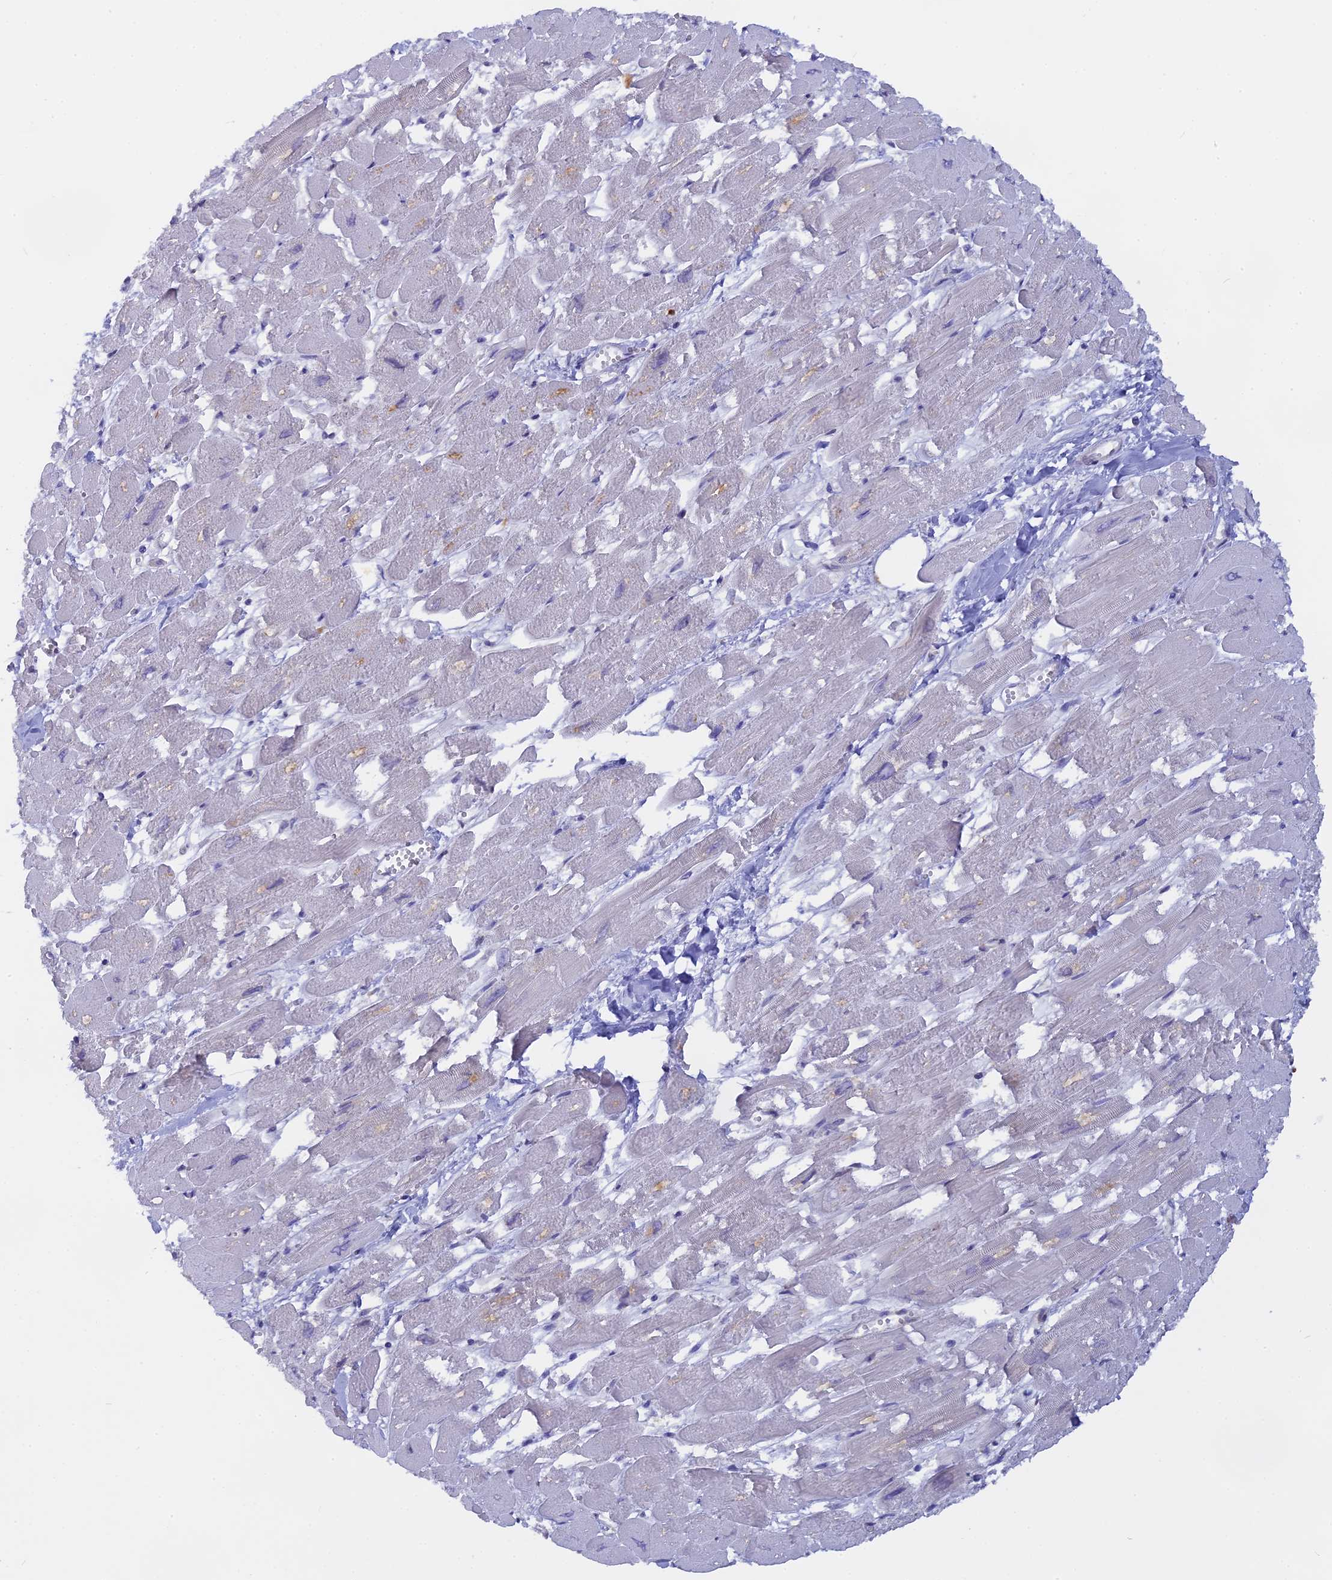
{"staining": {"intensity": "moderate", "quantity": "<25%", "location": "cytoplasmic/membranous"}, "tissue": "heart muscle", "cell_type": "Cardiomyocytes", "image_type": "normal", "snomed": [{"axis": "morphology", "description": "Normal tissue, NOS"}, {"axis": "topography", "description": "Heart"}], "caption": "About <25% of cardiomyocytes in unremarkable heart muscle exhibit moderate cytoplasmic/membranous protein staining as visualized by brown immunohistochemical staining.", "gene": "TLCD1", "patient": {"sex": "male", "age": 54}}